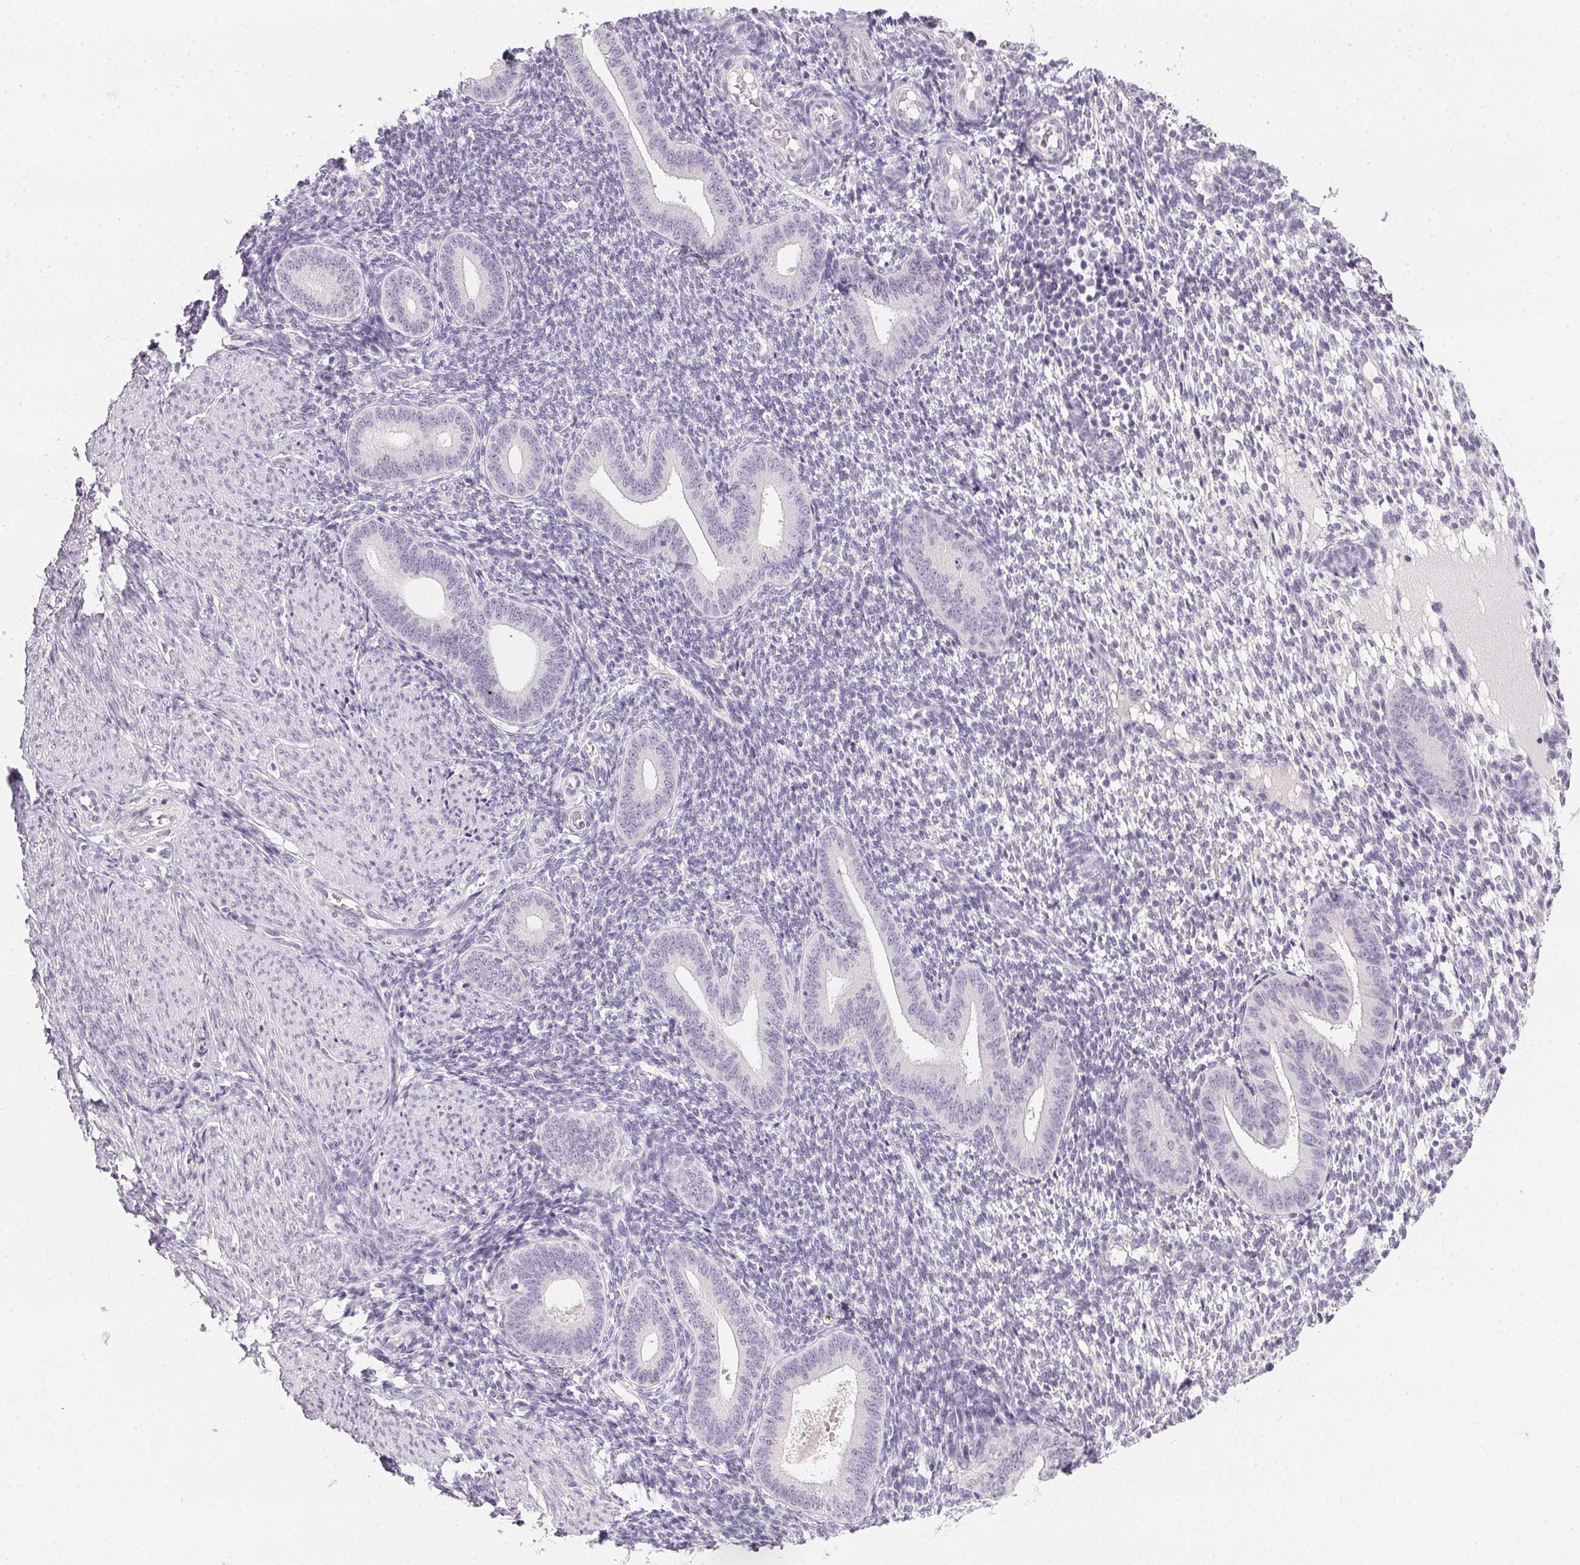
{"staining": {"intensity": "negative", "quantity": "none", "location": "none"}, "tissue": "endometrium", "cell_type": "Cells in endometrial stroma", "image_type": "normal", "snomed": [{"axis": "morphology", "description": "Normal tissue, NOS"}, {"axis": "topography", "description": "Endometrium"}], "caption": "High power microscopy photomicrograph of an immunohistochemistry micrograph of unremarkable endometrium, revealing no significant staining in cells in endometrial stroma.", "gene": "PPY", "patient": {"sex": "female", "age": 40}}